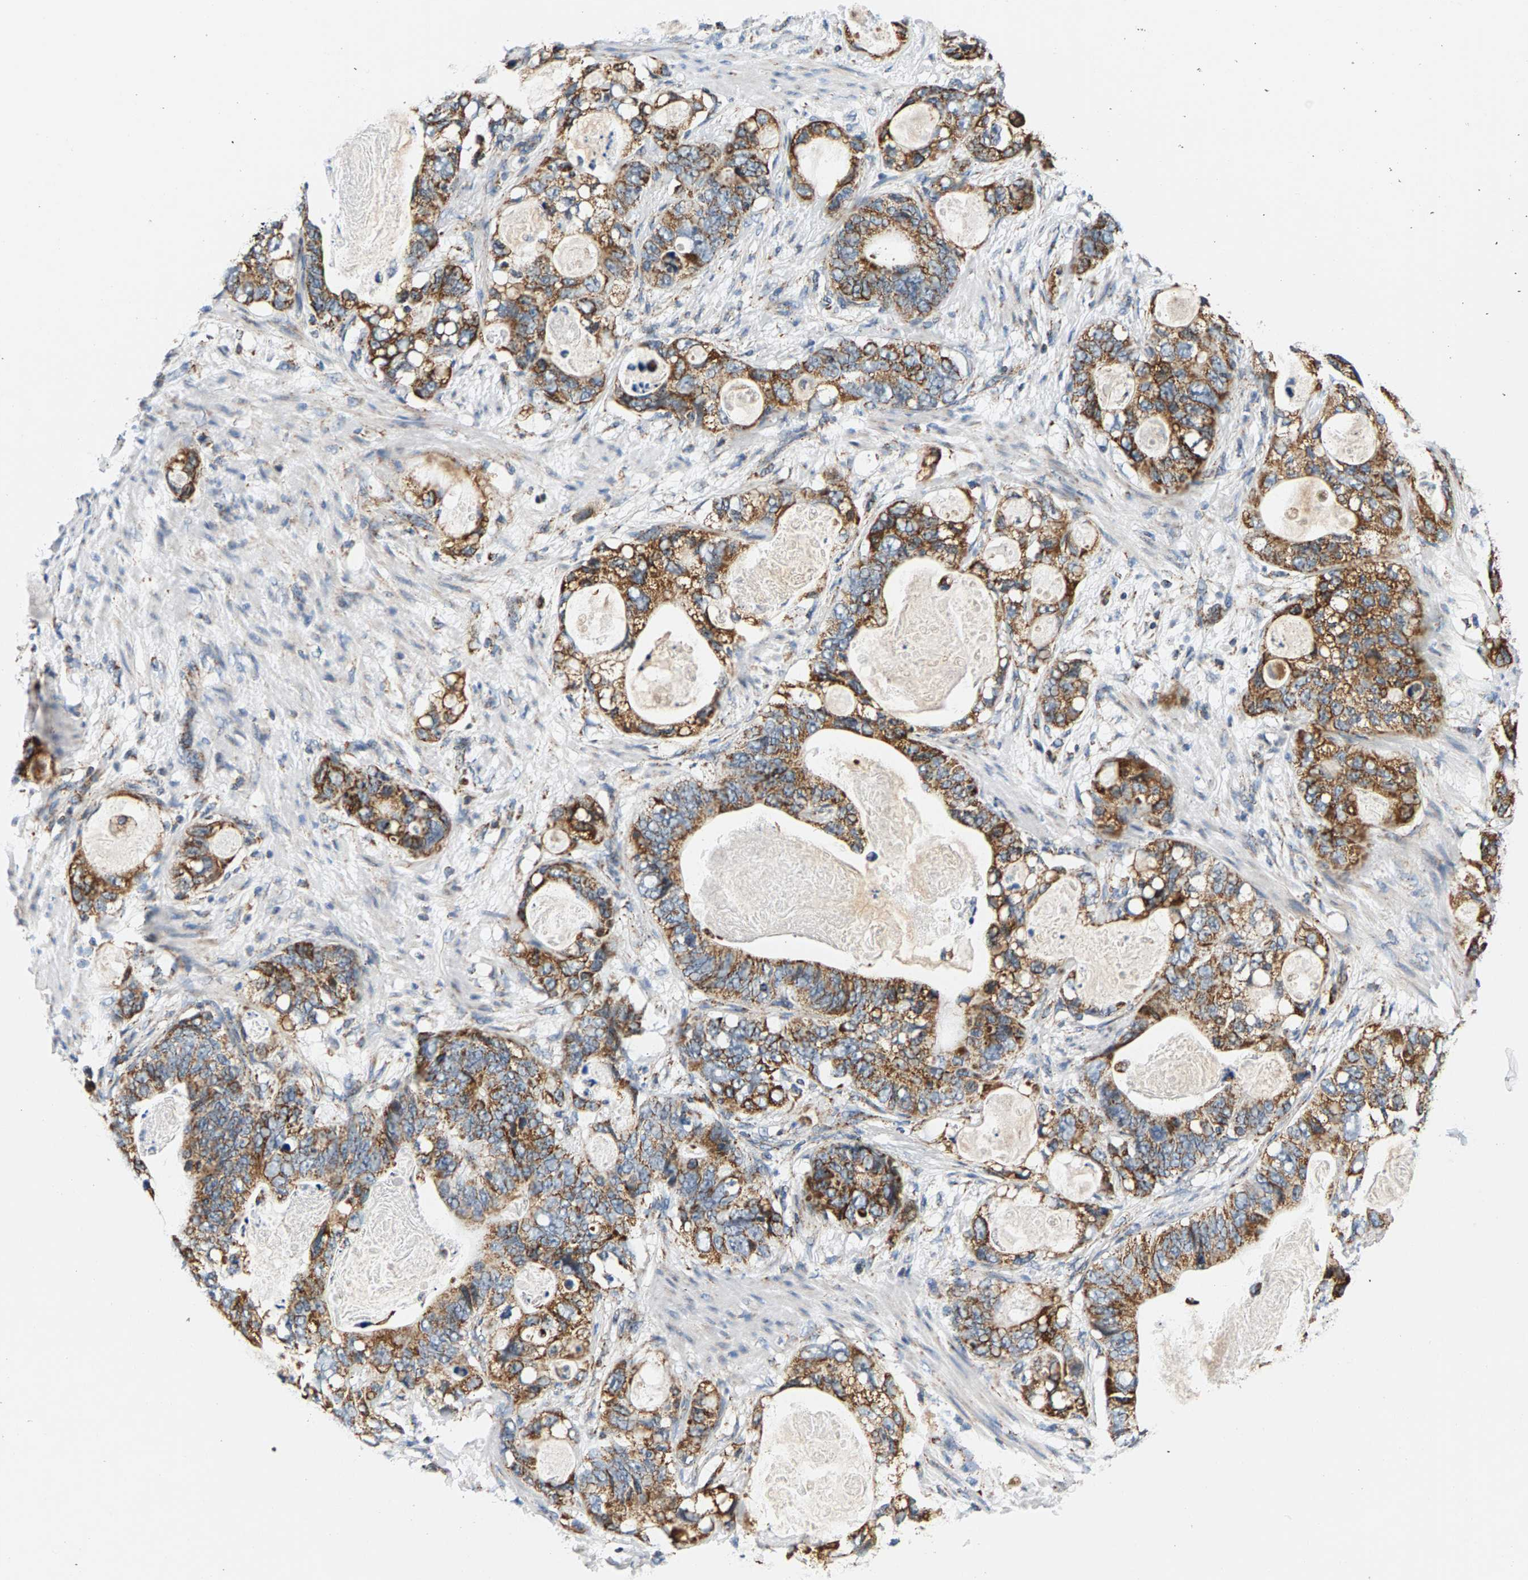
{"staining": {"intensity": "strong", "quantity": ">75%", "location": "cytoplasmic/membranous"}, "tissue": "stomach cancer", "cell_type": "Tumor cells", "image_type": "cancer", "snomed": [{"axis": "morphology", "description": "Normal tissue, NOS"}, {"axis": "morphology", "description": "Adenocarcinoma, NOS"}, {"axis": "topography", "description": "Stomach"}], "caption": "The image demonstrates a brown stain indicating the presence of a protein in the cytoplasmic/membranous of tumor cells in adenocarcinoma (stomach).", "gene": "PDE1A", "patient": {"sex": "female", "age": 89}}